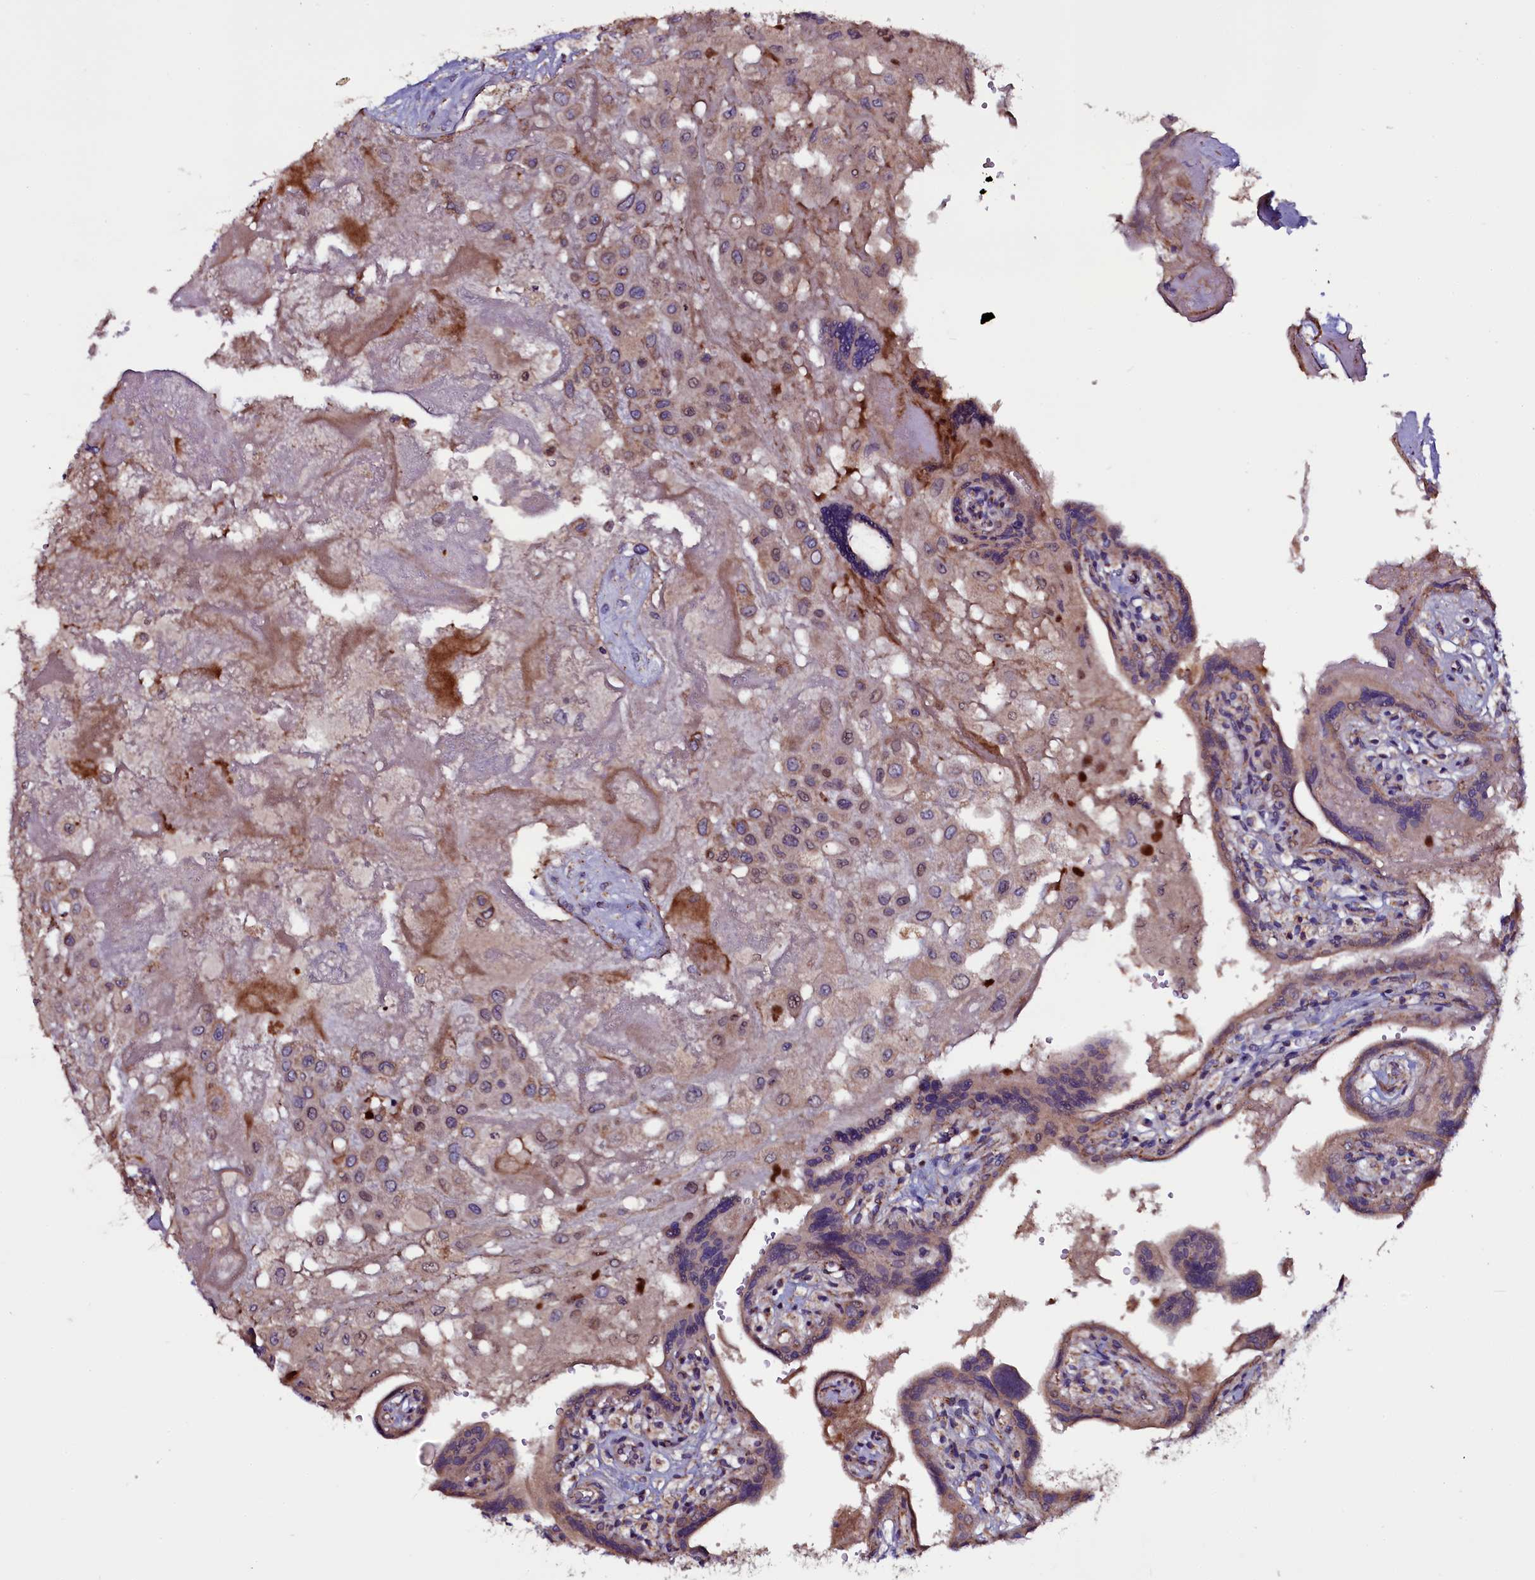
{"staining": {"intensity": "moderate", "quantity": ">75%", "location": "nuclear"}, "tissue": "placenta", "cell_type": "Trophoblastic cells", "image_type": "normal", "snomed": [{"axis": "morphology", "description": "Normal tissue, NOS"}, {"axis": "topography", "description": "Placenta"}], "caption": "Unremarkable placenta reveals moderate nuclear expression in about >75% of trophoblastic cells, visualized by immunohistochemistry. The protein is shown in brown color, while the nuclei are stained blue.", "gene": "NAA80", "patient": {"sex": "female", "age": 37}}